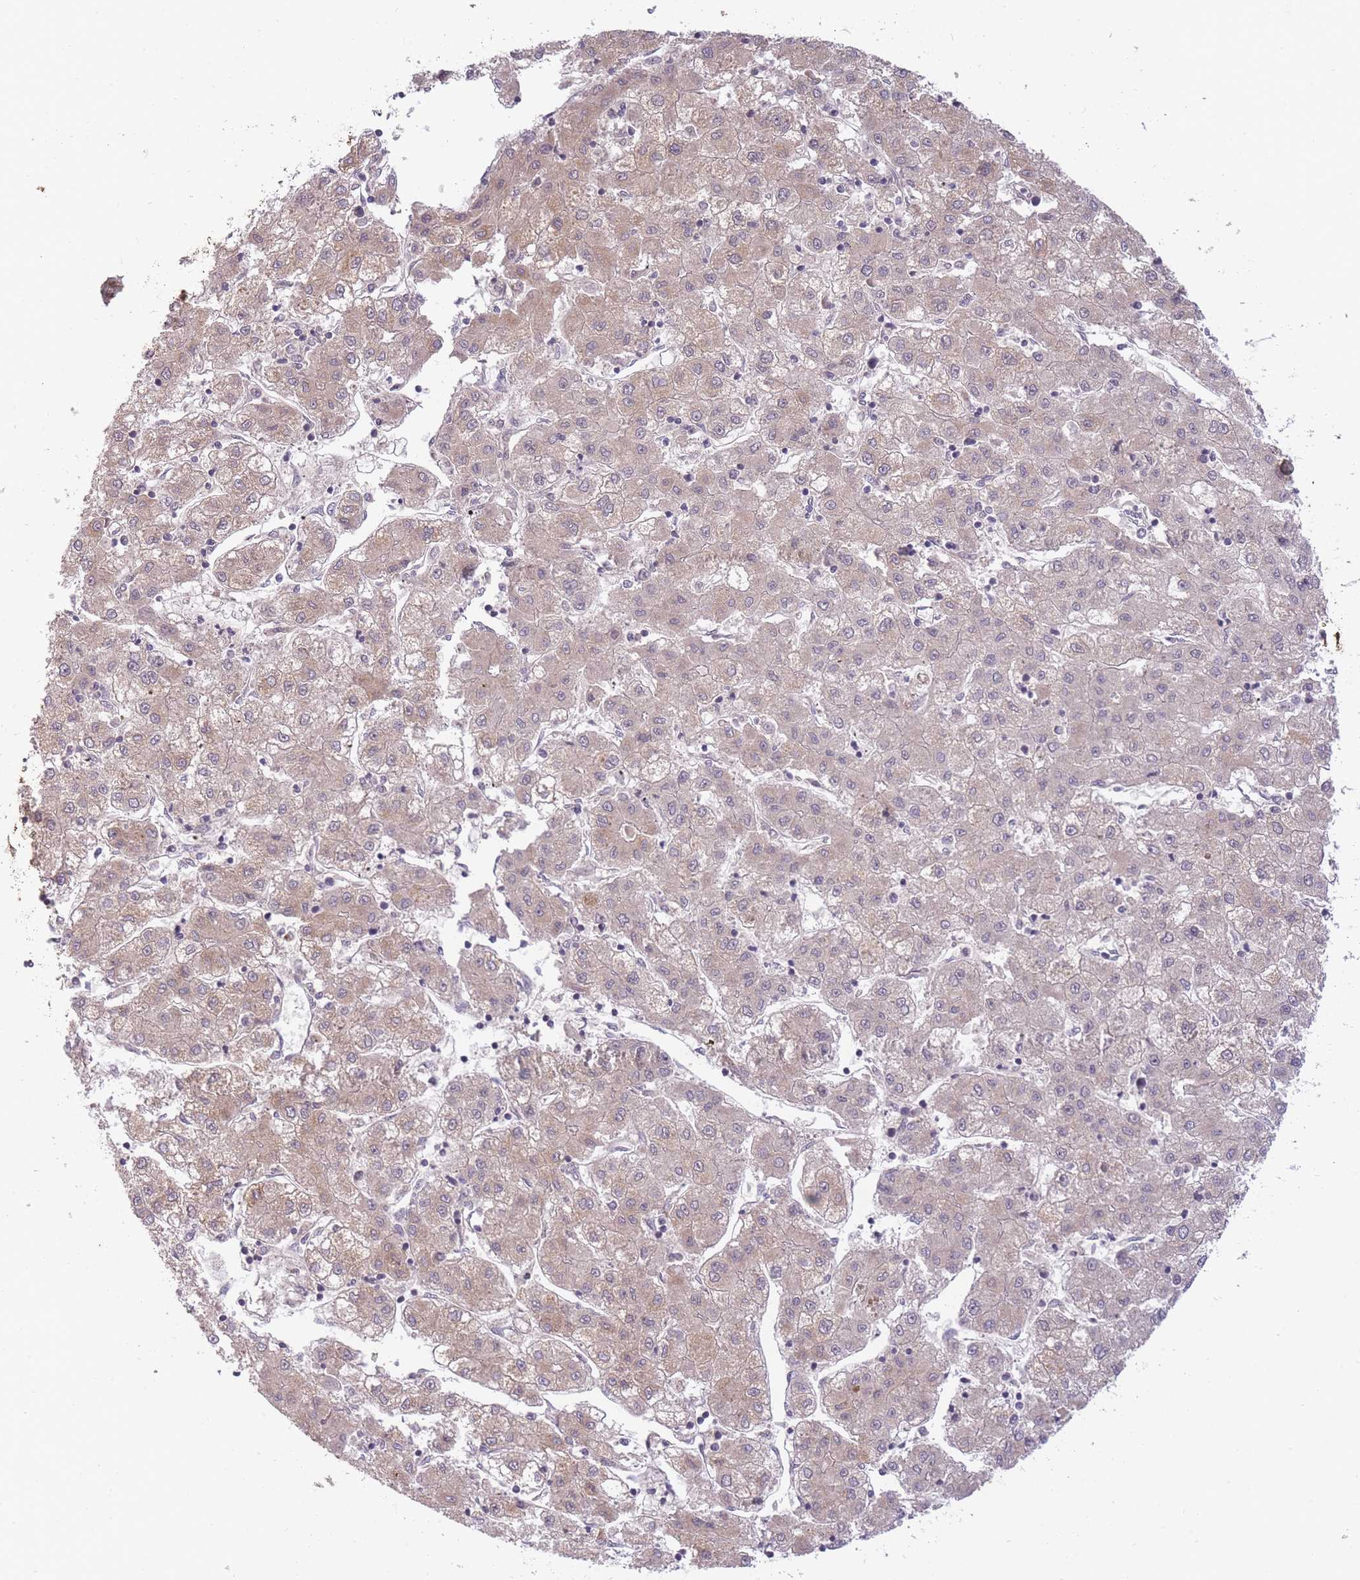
{"staining": {"intensity": "weak", "quantity": ">75%", "location": "cytoplasmic/membranous"}, "tissue": "liver cancer", "cell_type": "Tumor cells", "image_type": "cancer", "snomed": [{"axis": "morphology", "description": "Carcinoma, Hepatocellular, NOS"}, {"axis": "topography", "description": "Liver"}], "caption": "Protein expression analysis of human liver cancer (hepatocellular carcinoma) reveals weak cytoplasmic/membranous expression in about >75% of tumor cells.", "gene": "SMC6", "patient": {"sex": "male", "age": 72}}